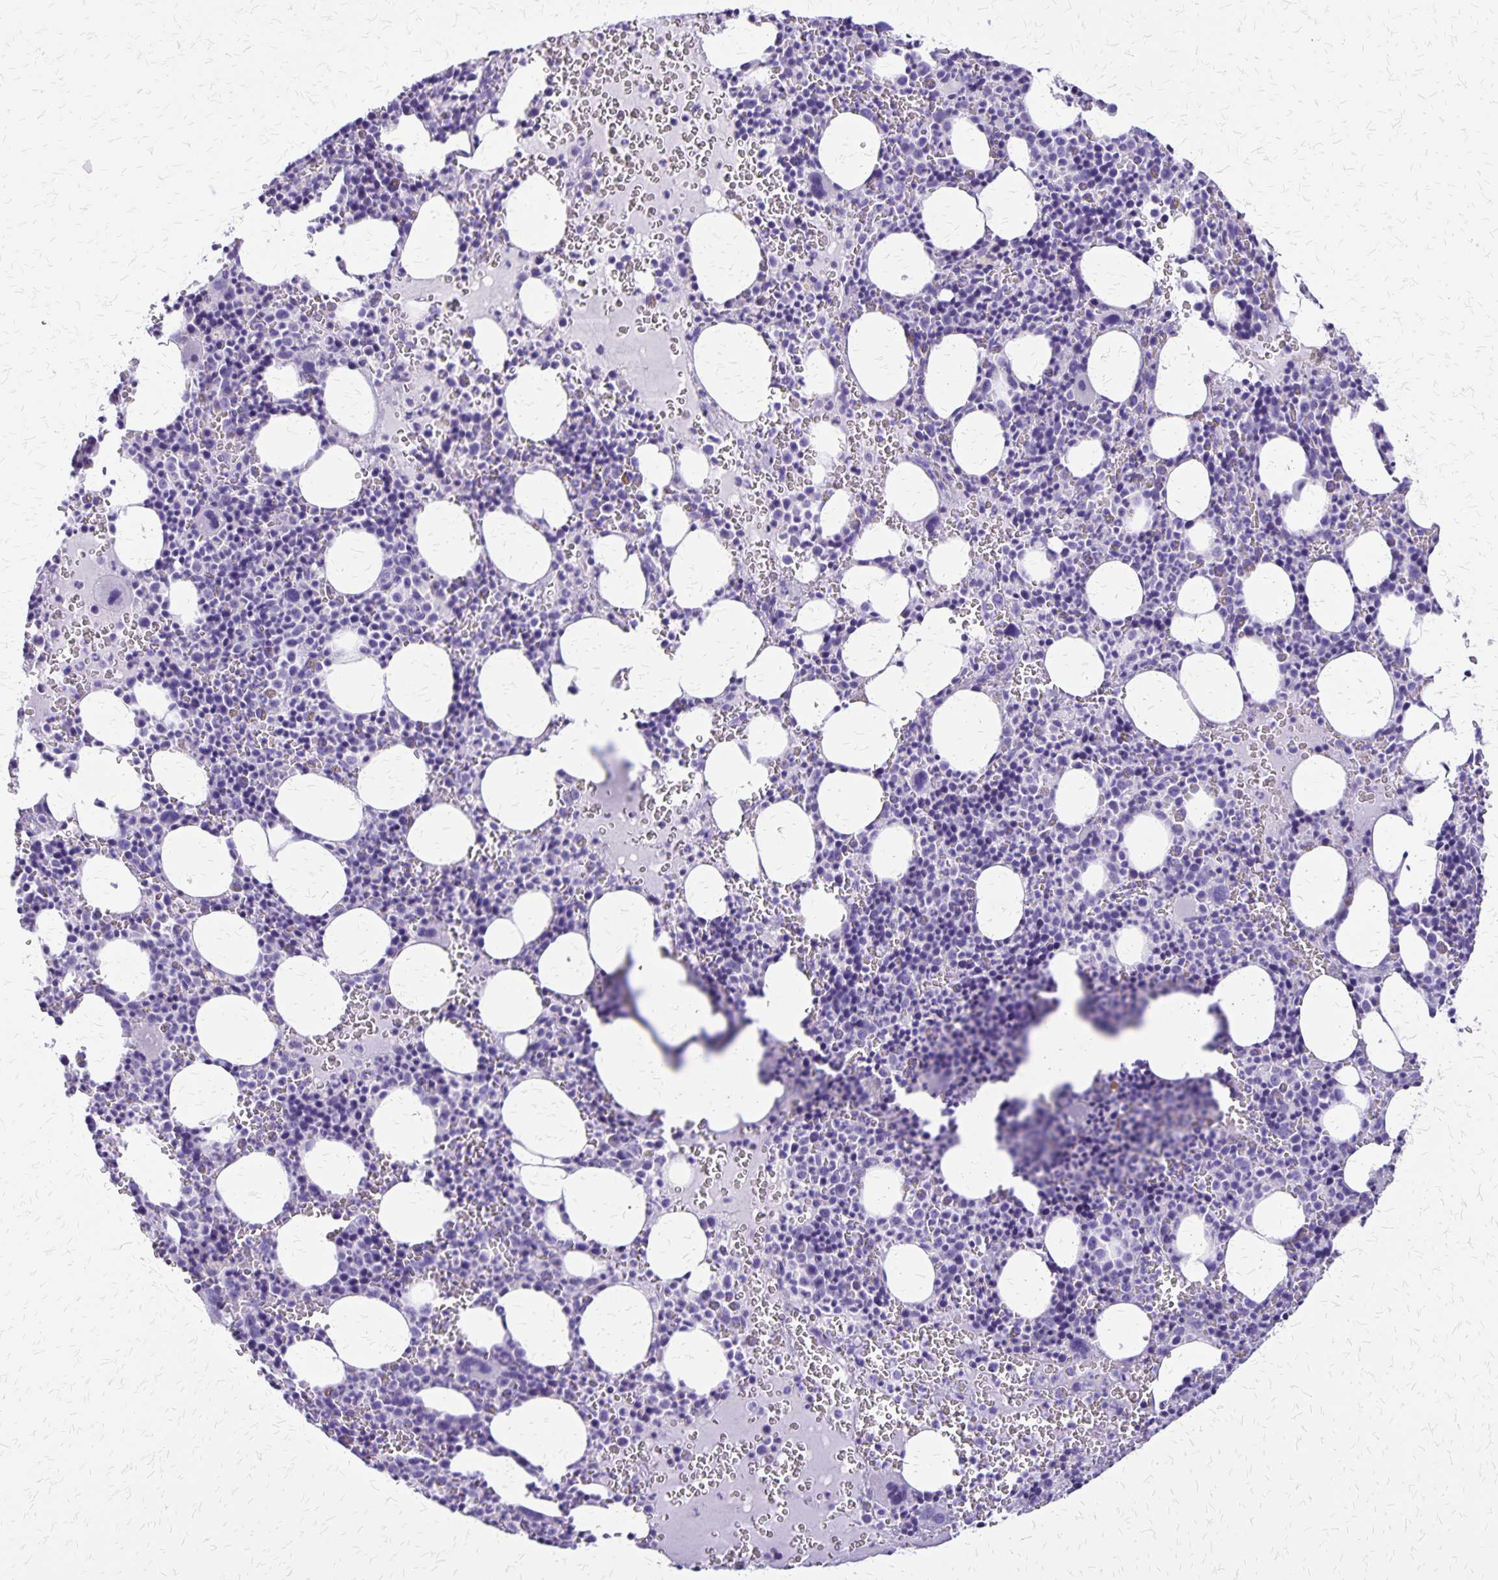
{"staining": {"intensity": "negative", "quantity": "none", "location": "none"}, "tissue": "bone marrow", "cell_type": "Hematopoietic cells", "image_type": "normal", "snomed": [{"axis": "morphology", "description": "Normal tissue, NOS"}, {"axis": "topography", "description": "Bone marrow"}], "caption": "A micrograph of bone marrow stained for a protein exhibits no brown staining in hematopoietic cells. (DAB (3,3'-diaminobenzidine) immunohistochemistry (IHC), high magnification).", "gene": "SLC13A2", "patient": {"sex": "male", "age": 63}}